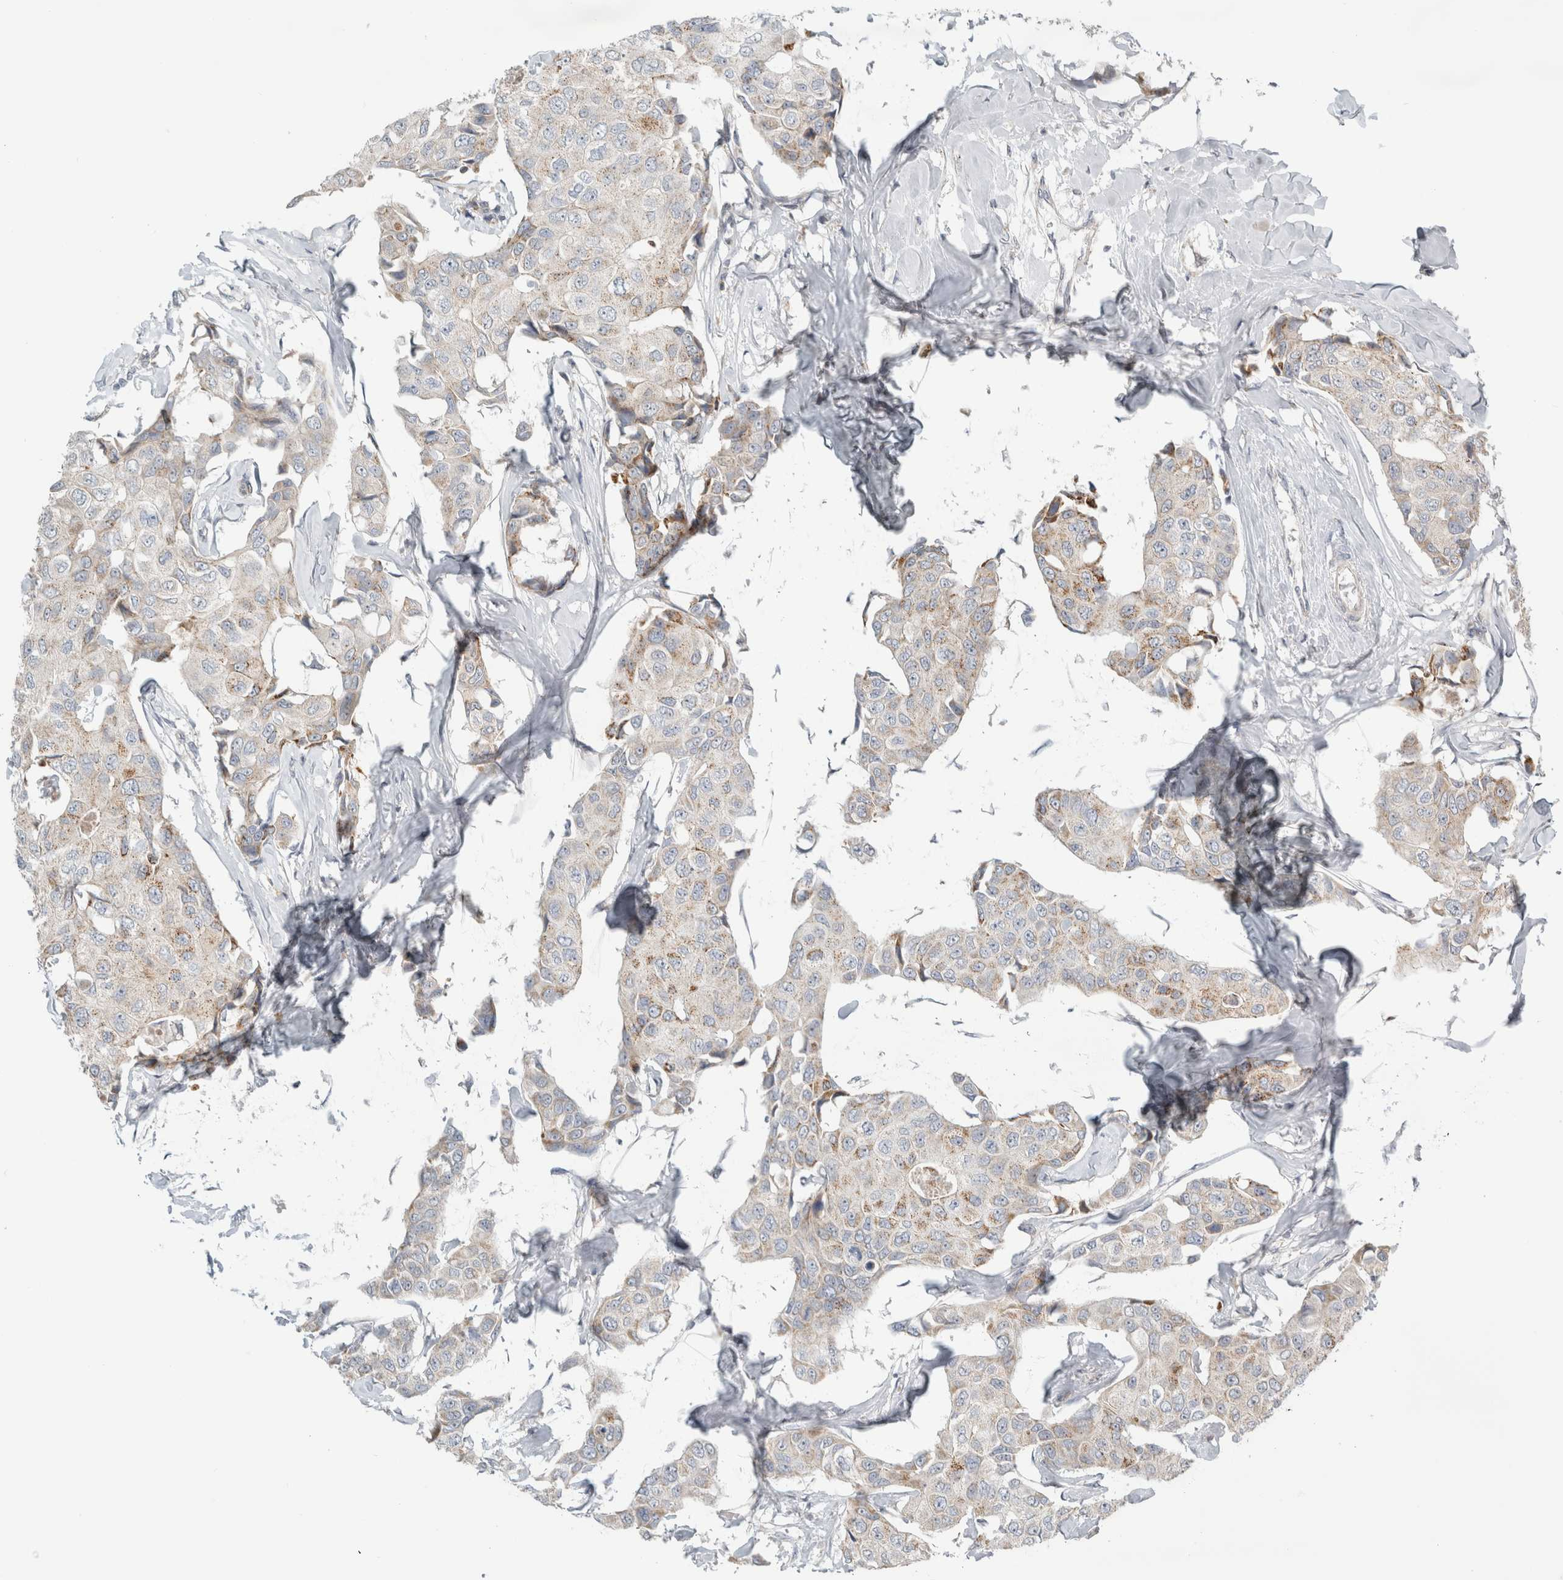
{"staining": {"intensity": "moderate", "quantity": "<25%", "location": "cytoplasmic/membranous"}, "tissue": "breast cancer", "cell_type": "Tumor cells", "image_type": "cancer", "snomed": [{"axis": "morphology", "description": "Duct carcinoma"}, {"axis": "topography", "description": "Breast"}], "caption": "Protein expression analysis of breast cancer exhibits moderate cytoplasmic/membranous expression in about <25% of tumor cells.", "gene": "KPNA5", "patient": {"sex": "female", "age": 80}}